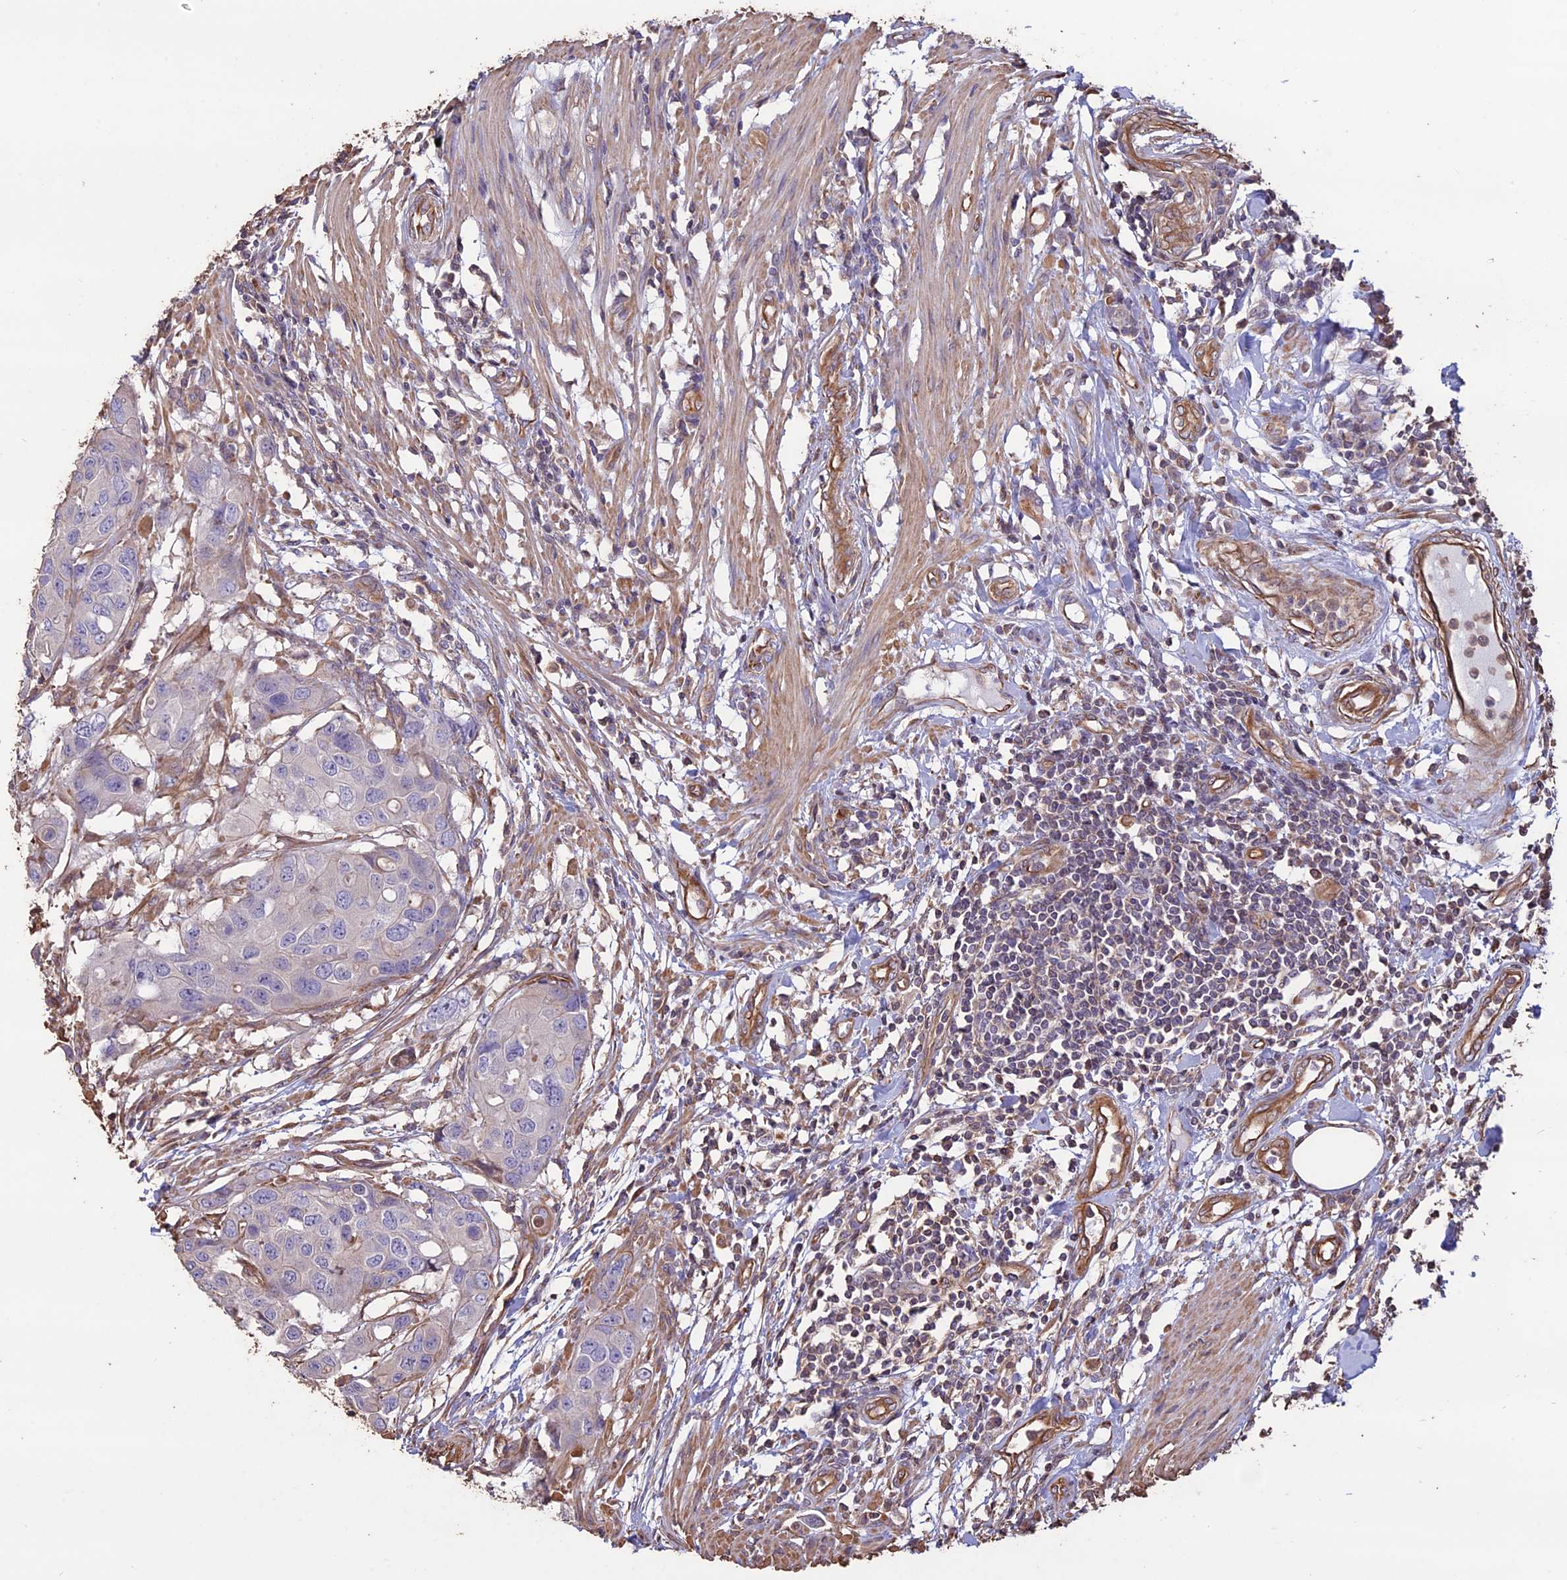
{"staining": {"intensity": "negative", "quantity": "none", "location": "none"}, "tissue": "colorectal cancer", "cell_type": "Tumor cells", "image_type": "cancer", "snomed": [{"axis": "morphology", "description": "Adenocarcinoma, NOS"}, {"axis": "topography", "description": "Colon"}], "caption": "The micrograph exhibits no significant expression in tumor cells of colorectal cancer (adenocarcinoma).", "gene": "CCDC148", "patient": {"sex": "male", "age": 77}}